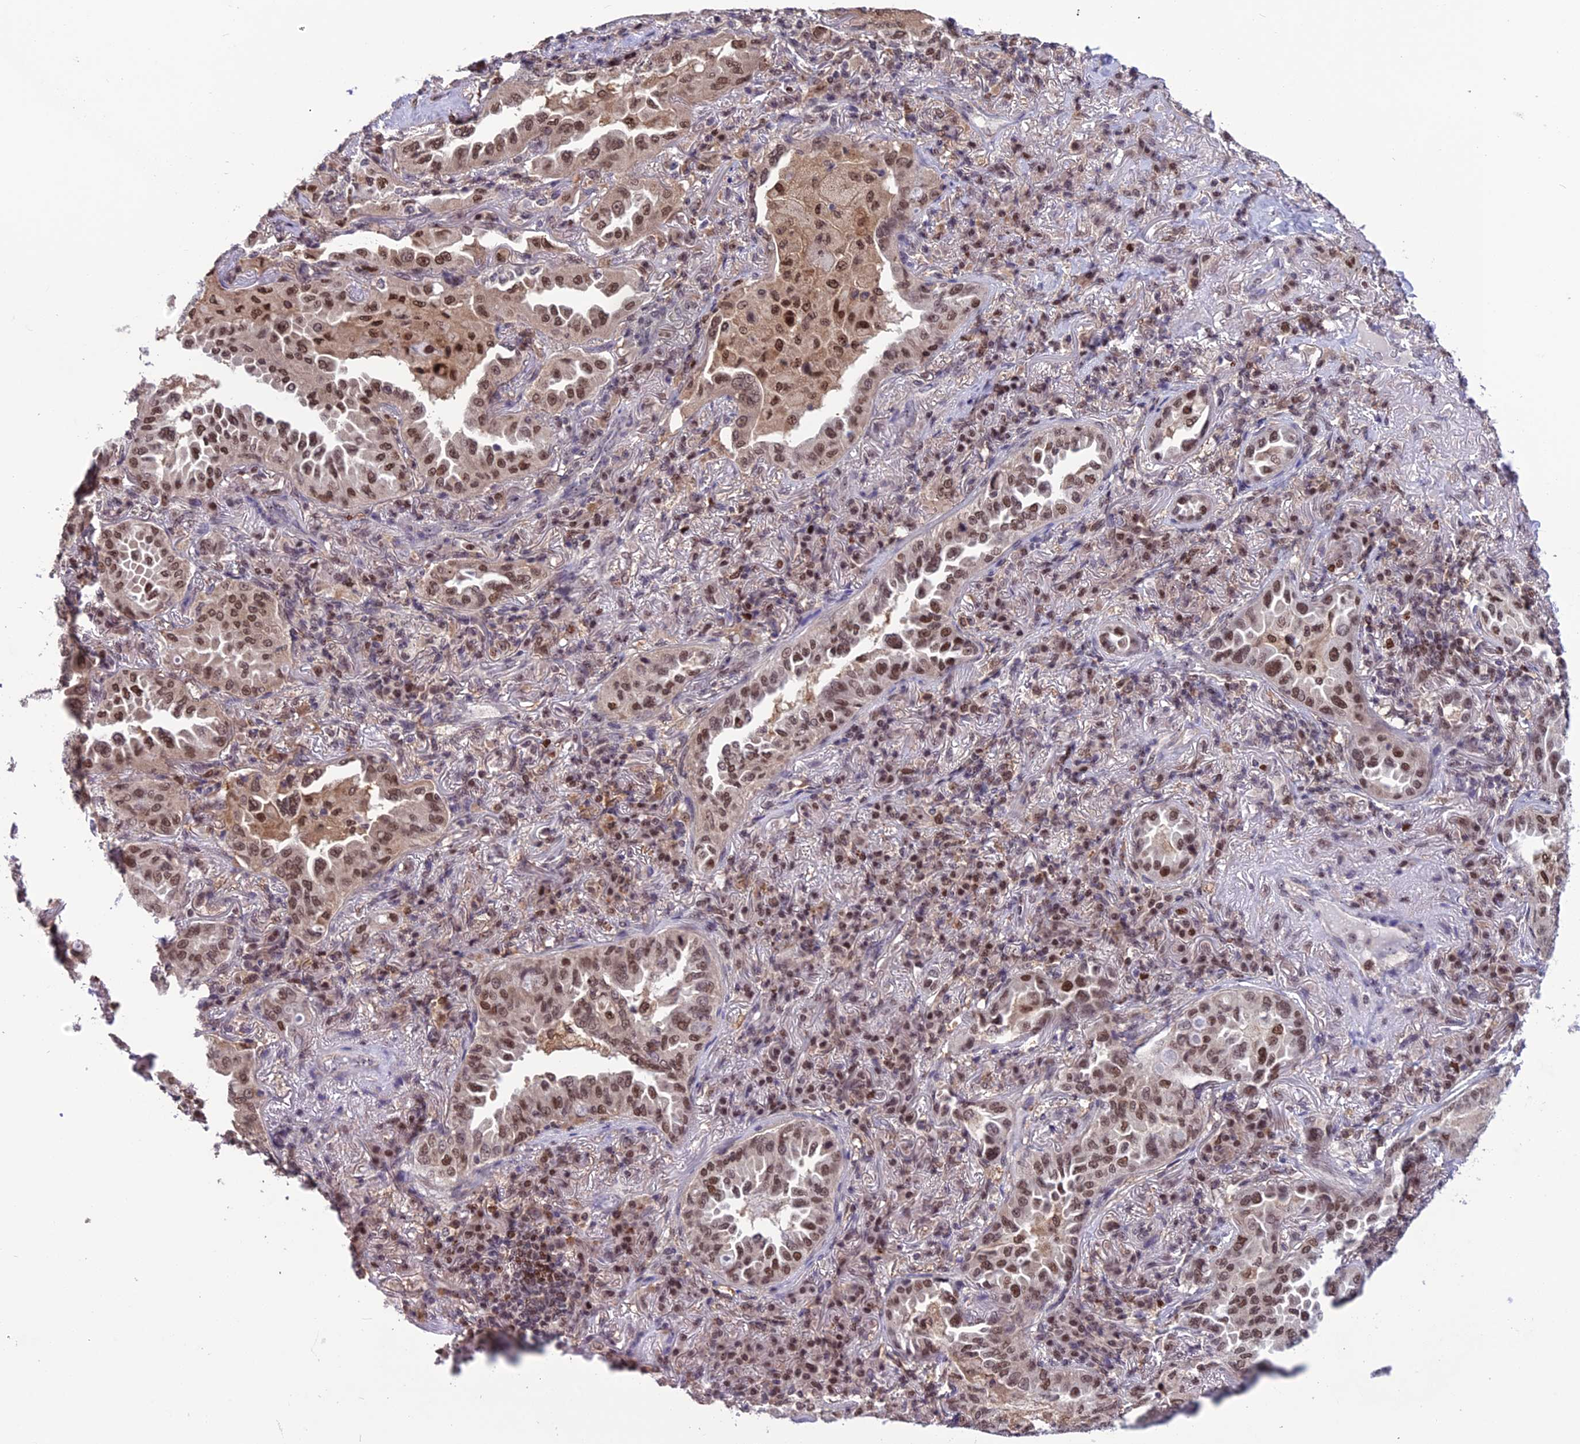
{"staining": {"intensity": "moderate", "quantity": ">75%", "location": "nuclear"}, "tissue": "lung cancer", "cell_type": "Tumor cells", "image_type": "cancer", "snomed": [{"axis": "morphology", "description": "Adenocarcinoma, NOS"}, {"axis": "topography", "description": "Lung"}], "caption": "High-power microscopy captured an immunohistochemistry (IHC) photomicrograph of adenocarcinoma (lung), revealing moderate nuclear positivity in about >75% of tumor cells.", "gene": "MIS12", "patient": {"sex": "female", "age": 69}}